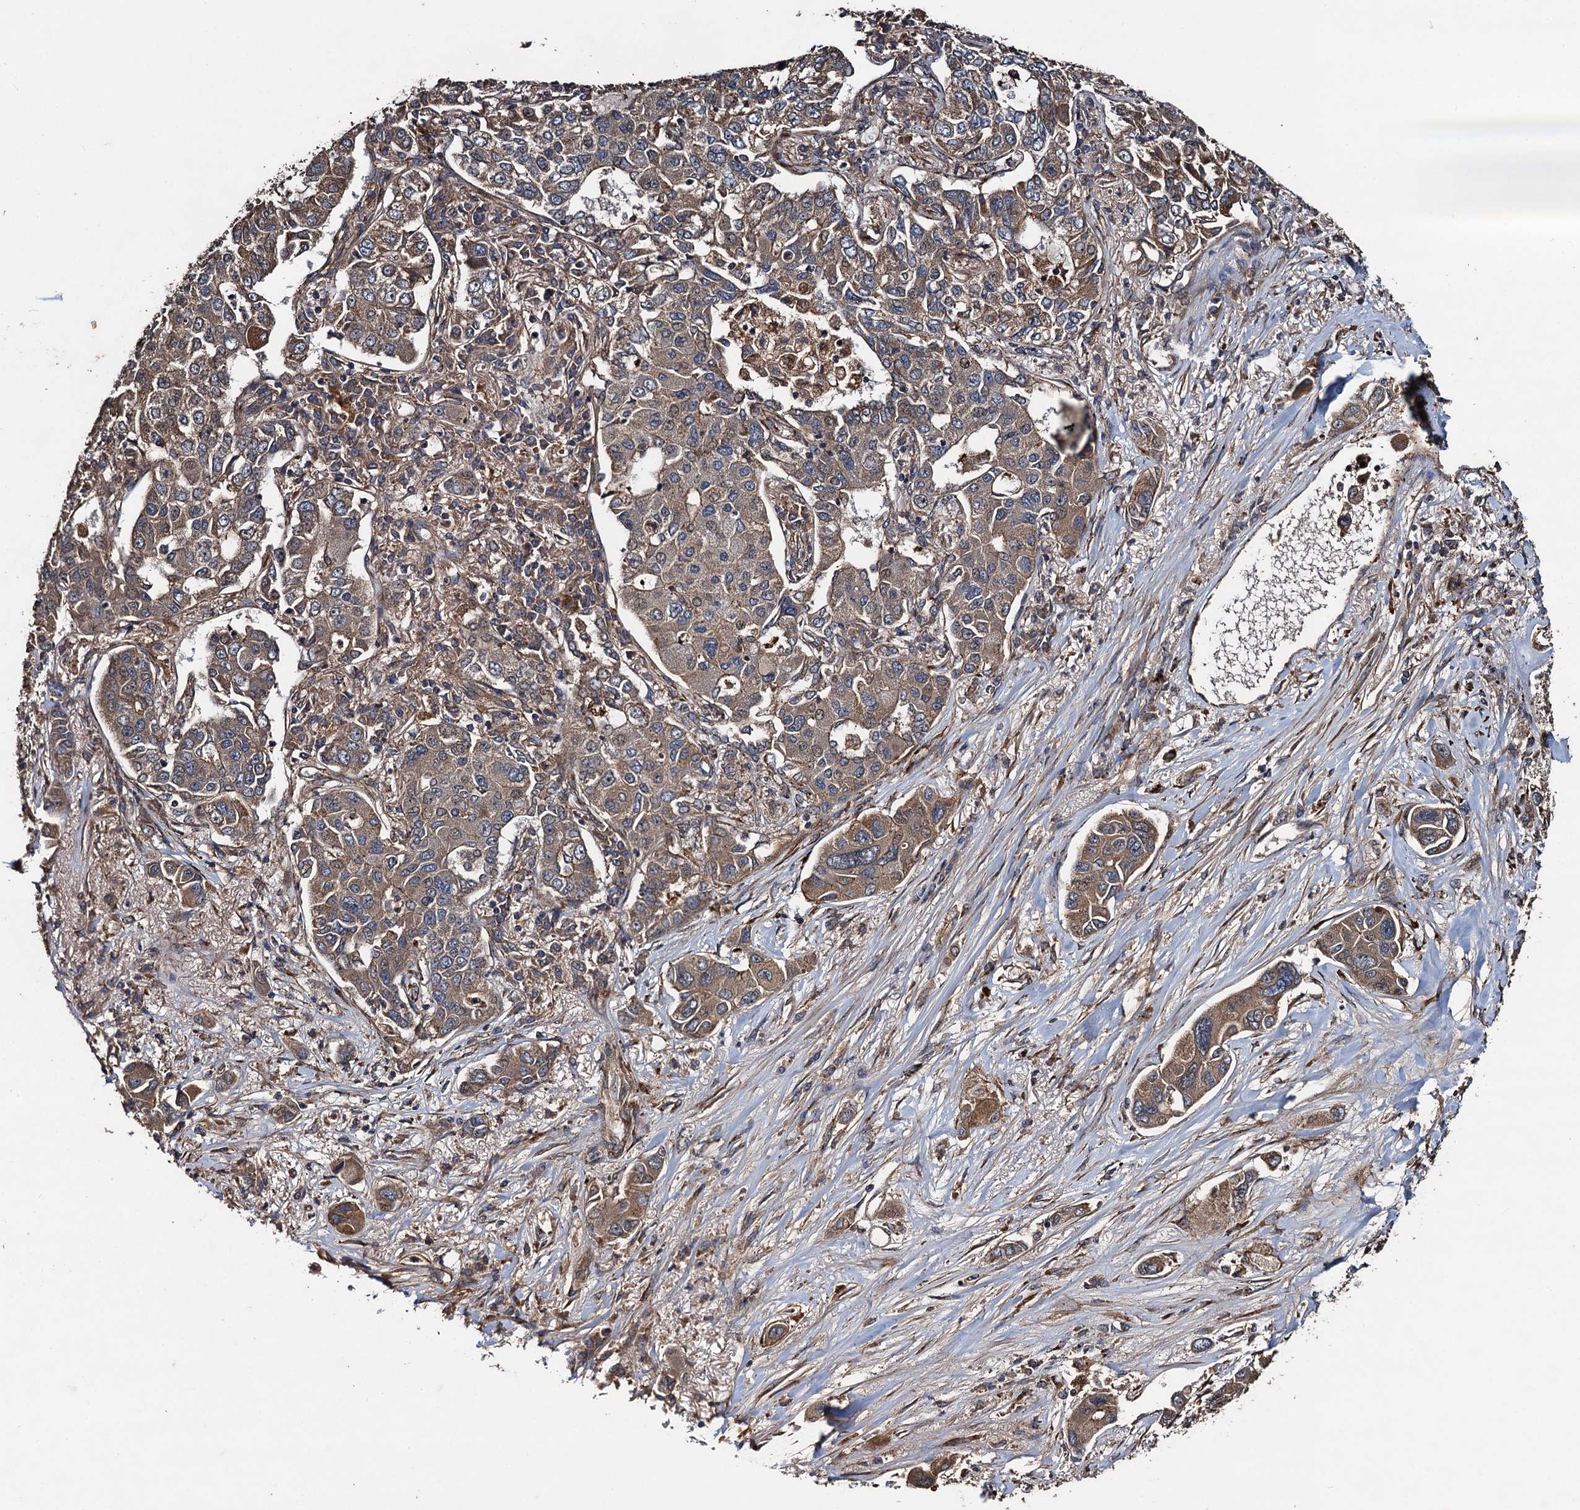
{"staining": {"intensity": "weak", "quantity": ">75%", "location": "cytoplasmic/membranous"}, "tissue": "lung cancer", "cell_type": "Tumor cells", "image_type": "cancer", "snomed": [{"axis": "morphology", "description": "Adenocarcinoma, NOS"}, {"axis": "topography", "description": "Lung"}], "caption": "A histopathology image of human lung cancer (adenocarcinoma) stained for a protein shows weak cytoplasmic/membranous brown staining in tumor cells.", "gene": "TMEM39B", "patient": {"sex": "male", "age": 49}}